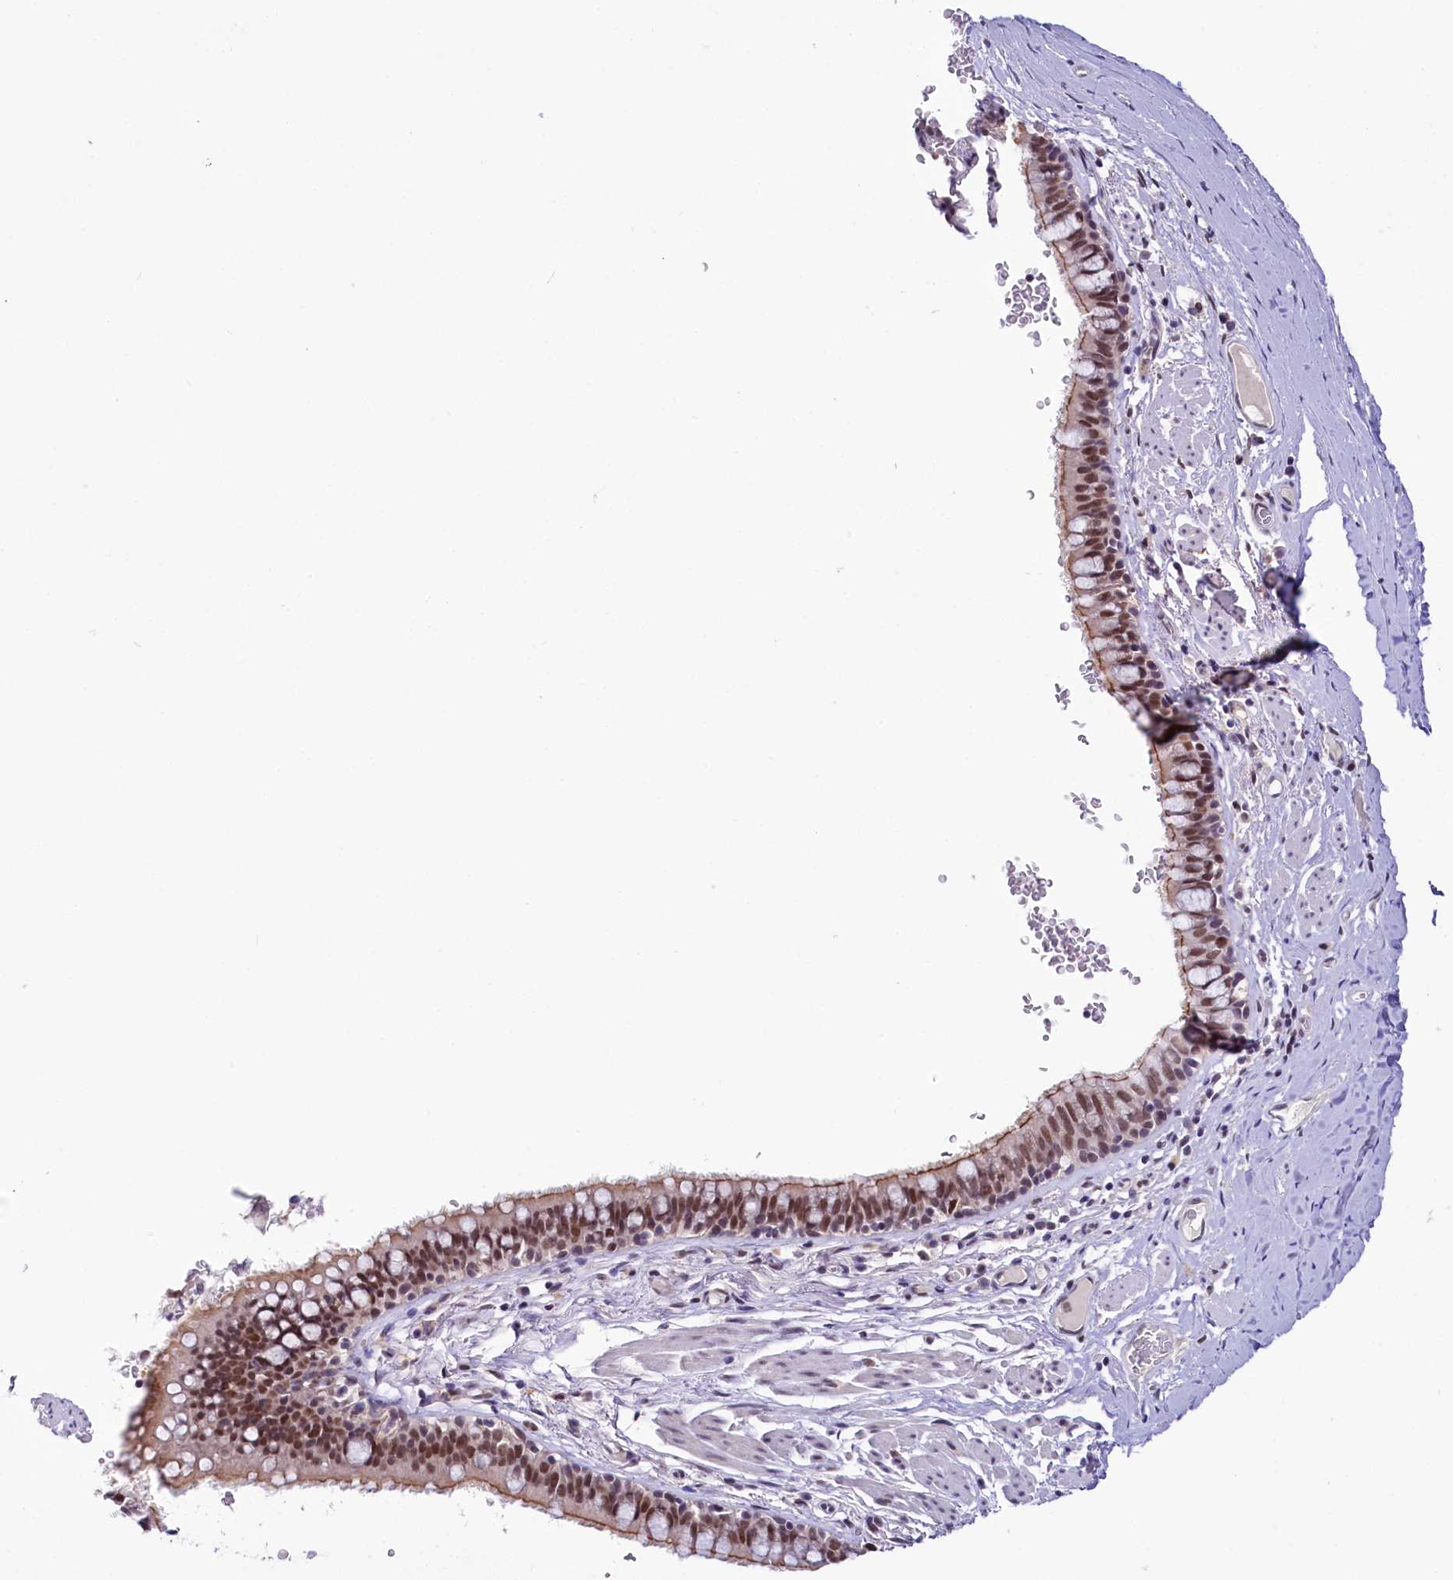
{"staining": {"intensity": "moderate", "quantity": ">75%", "location": "cytoplasmic/membranous,nuclear"}, "tissue": "bronchus", "cell_type": "Respiratory epithelial cells", "image_type": "normal", "snomed": [{"axis": "morphology", "description": "Normal tissue, NOS"}, {"axis": "topography", "description": "Cartilage tissue"}, {"axis": "topography", "description": "Bronchus"}], "caption": "This image reveals unremarkable bronchus stained with immunohistochemistry to label a protein in brown. The cytoplasmic/membranous,nuclear of respiratory epithelial cells show moderate positivity for the protein. Nuclei are counter-stained blue.", "gene": "SCAF11", "patient": {"sex": "female", "age": 36}}